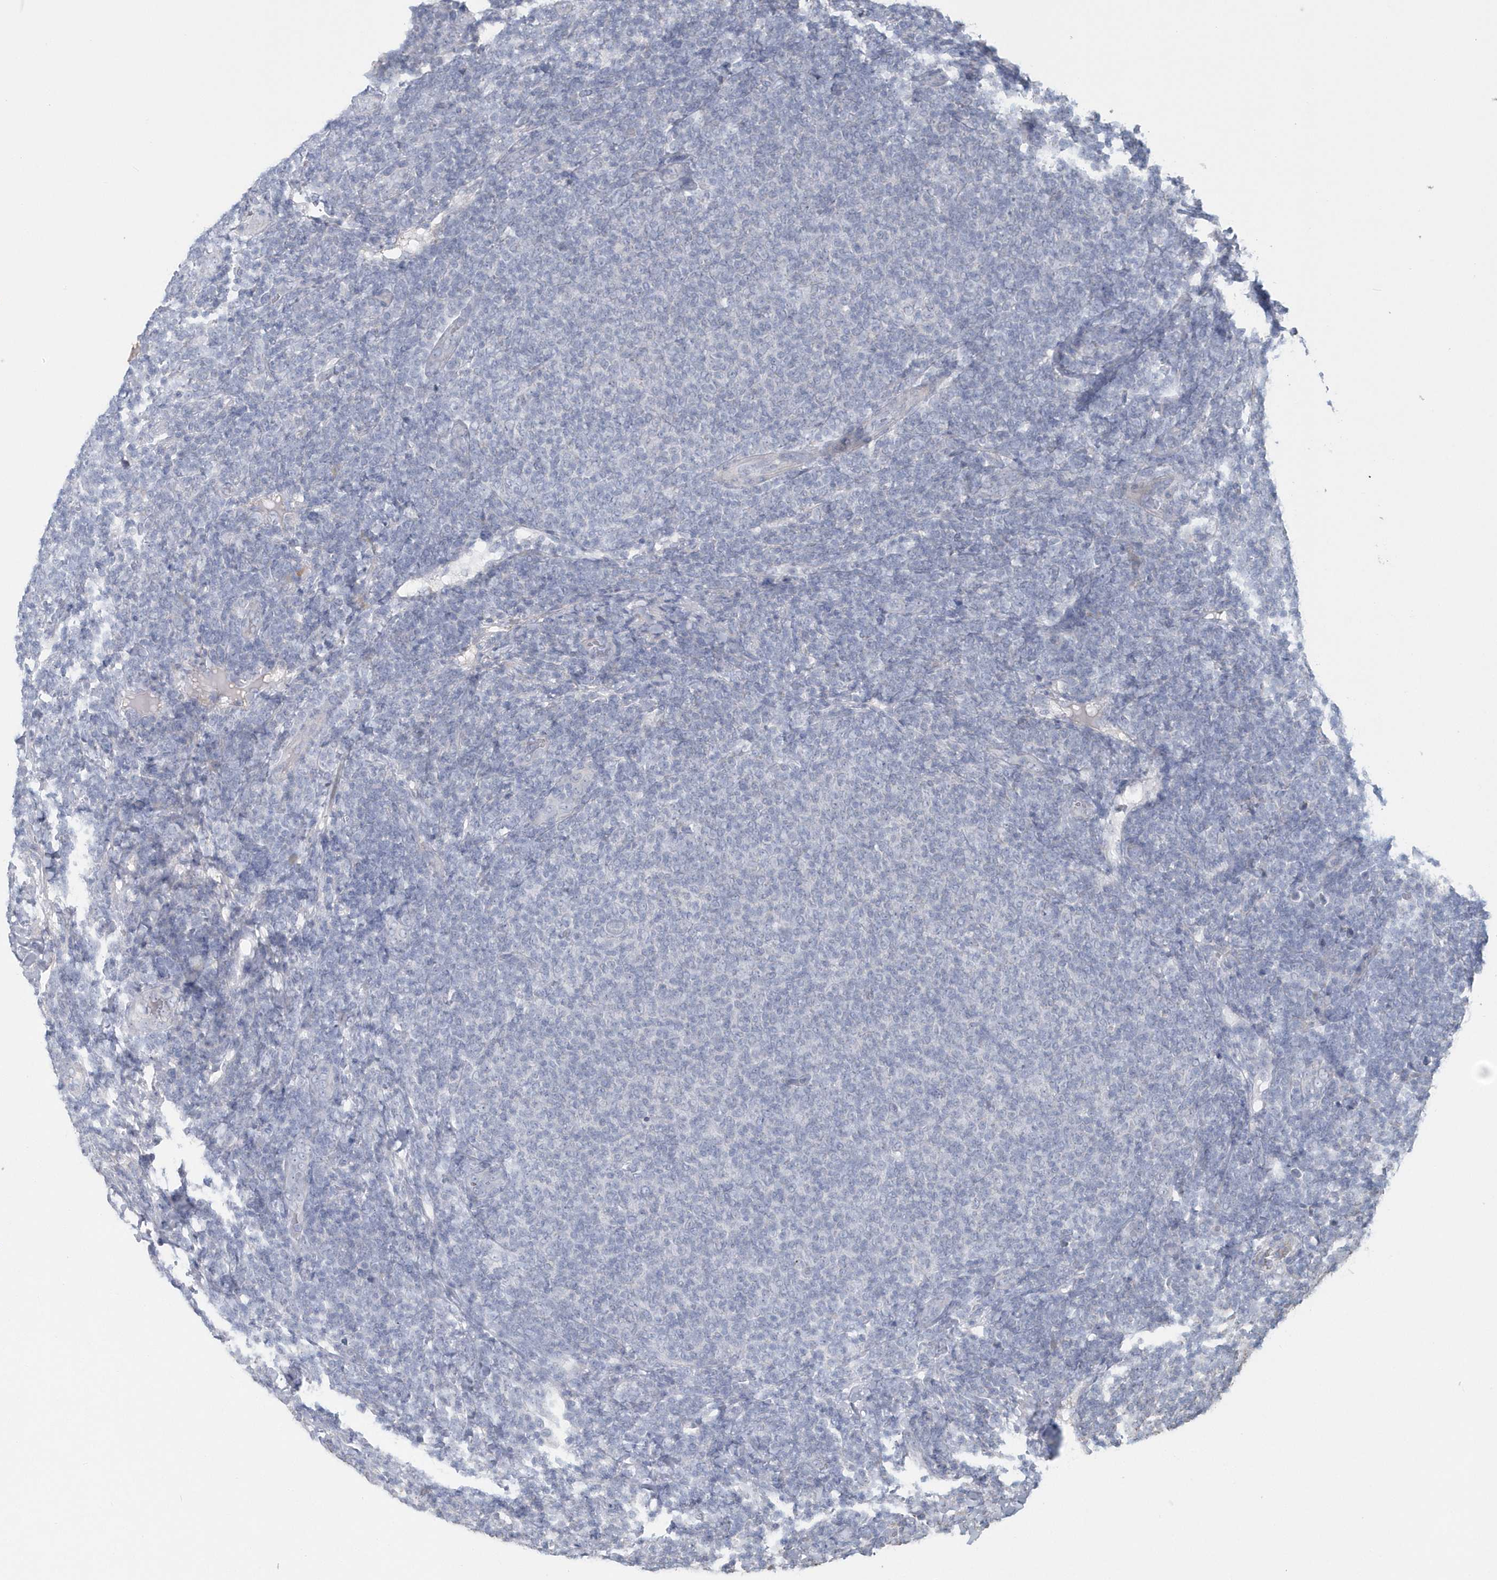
{"staining": {"intensity": "negative", "quantity": "none", "location": "none"}, "tissue": "lymphoma", "cell_type": "Tumor cells", "image_type": "cancer", "snomed": [{"axis": "morphology", "description": "Malignant lymphoma, non-Hodgkin's type, Low grade"}, {"axis": "topography", "description": "Lymph node"}], "caption": "This micrograph is of lymphoma stained with immunohistochemistry (IHC) to label a protein in brown with the nuclei are counter-stained blue. There is no staining in tumor cells. (Immunohistochemistry (ihc), brightfield microscopy, high magnification).", "gene": "SPATA18", "patient": {"sex": "male", "age": 66}}